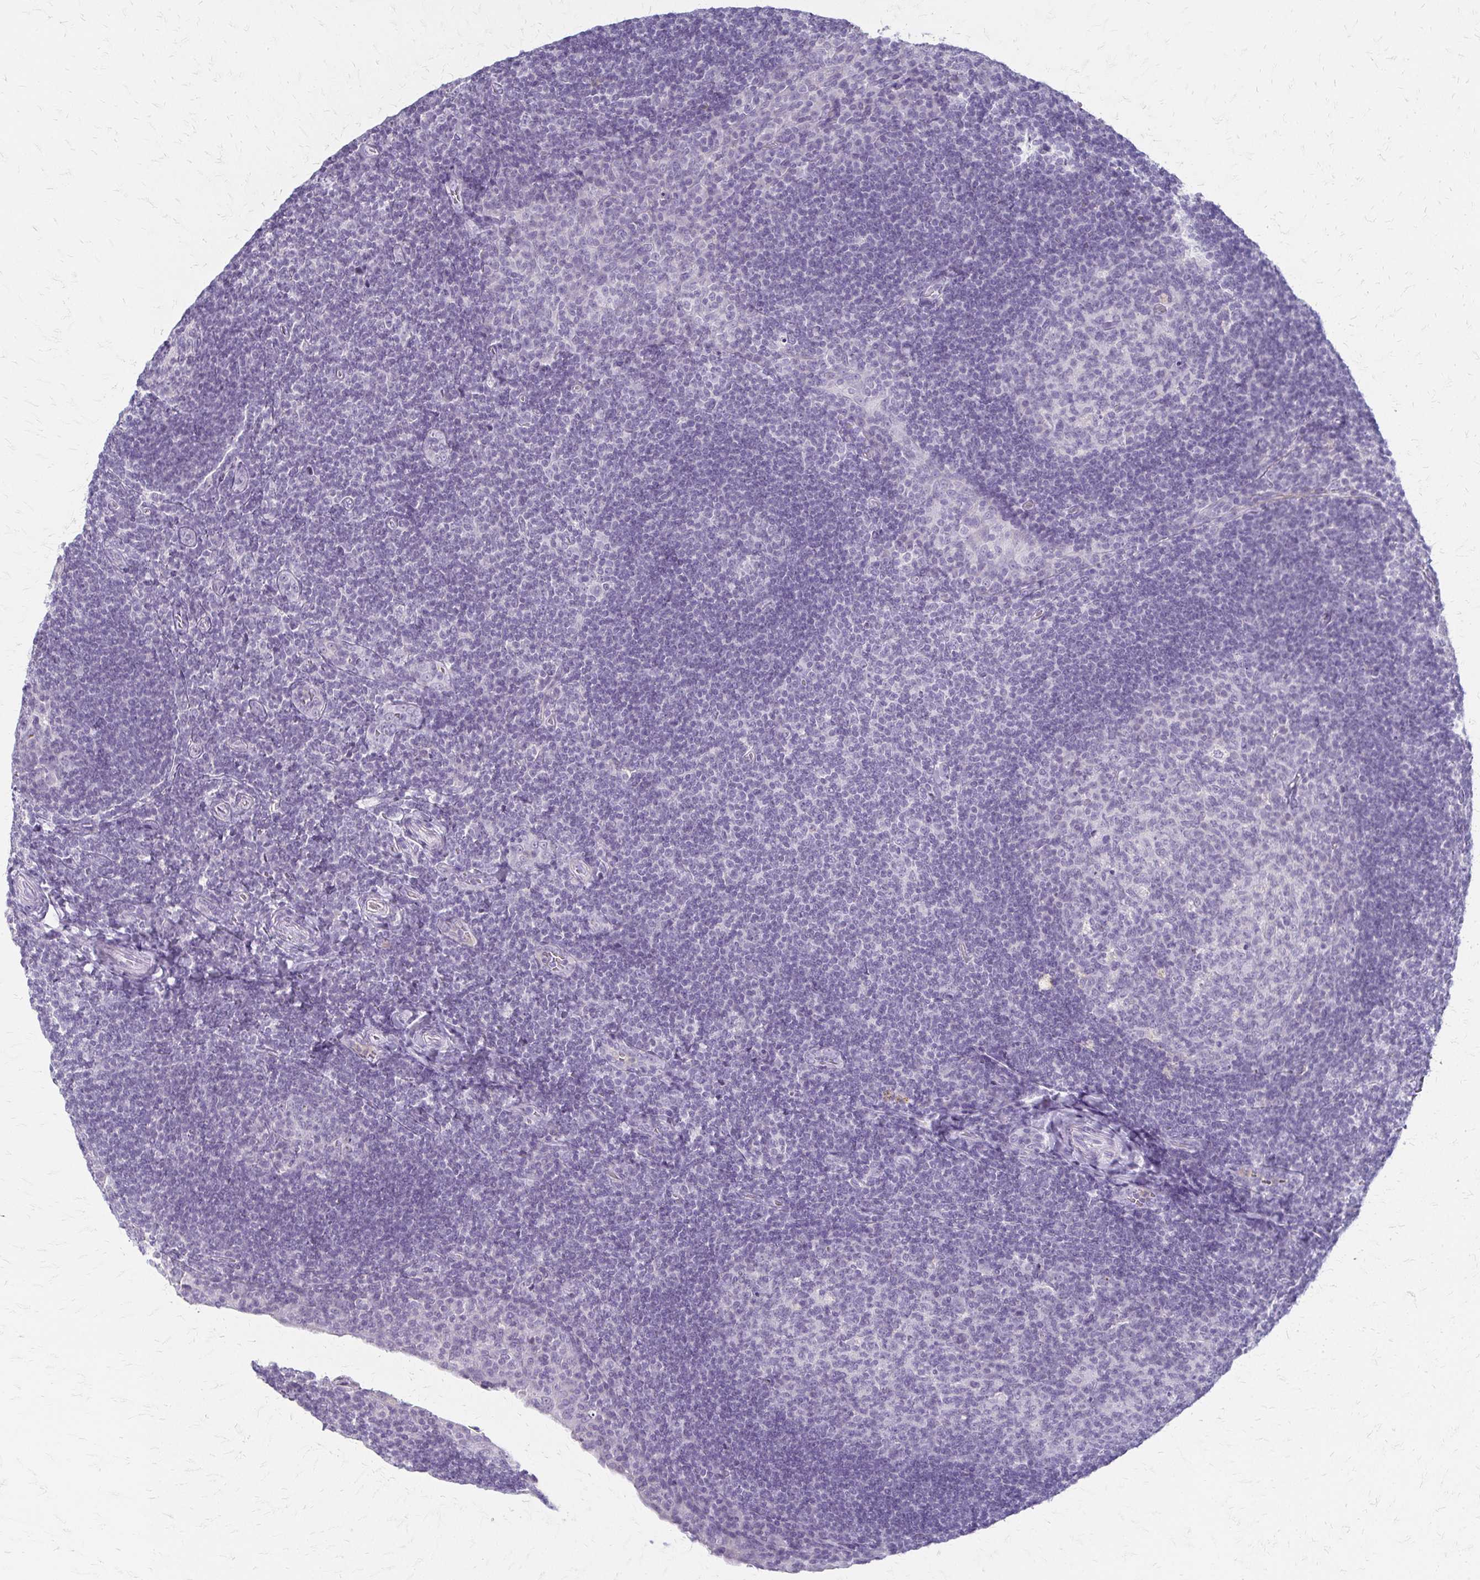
{"staining": {"intensity": "negative", "quantity": "none", "location": "none"}, "tissue": "tonsil", "cell_type": "Germinal center cells", "image_type": "normal", "snomed": [{"axis": "morphology", "description": "Normal tissue, NOS"}, {"axis": "topography", "description": "Tonsil"}], "caption": "This is an IHC image of normal tonsil. There is no expression in germinal center cells.", "gene": "ACP5", "patient": {"sex": "male", "age": 17}}